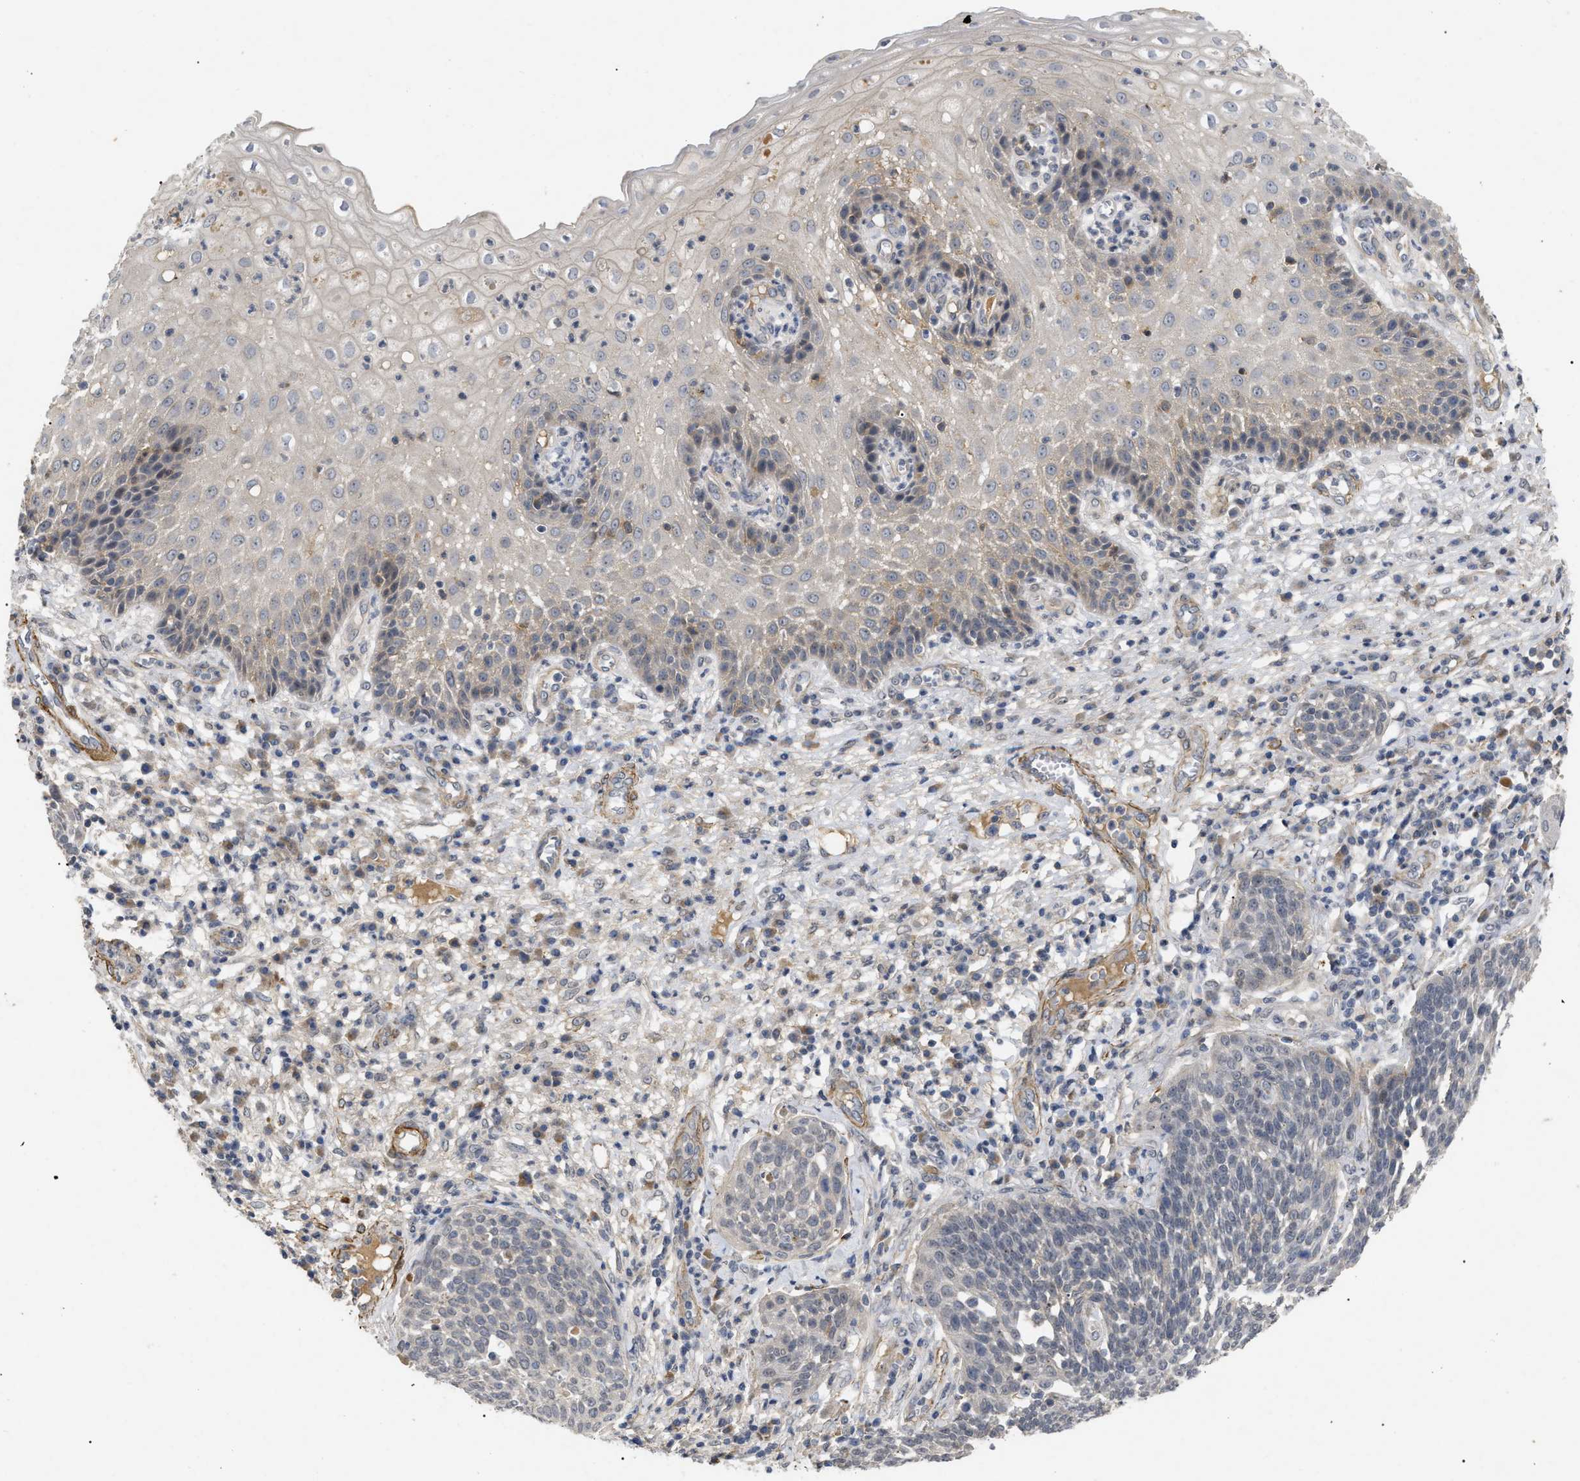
{"staining": {"intensity": "negative", "quantity": "none", "location": "none"}, "tissue": "cervical cancer", "cell_type": "Tumor cells", "image_type": "cancer", "snomed": [{"axis": "morphology", "description": "Squamous cell carcinoma, NOS"}, {"axis": "topography", "description": "Cervix"}], "caption": "Immunohistochemistry of human squamous cell carcinoma (cervical) shows no positivity in tumor cells.", "gene": "ST6GALNAC6", "patient": {"sex": "female", "age": 34}}